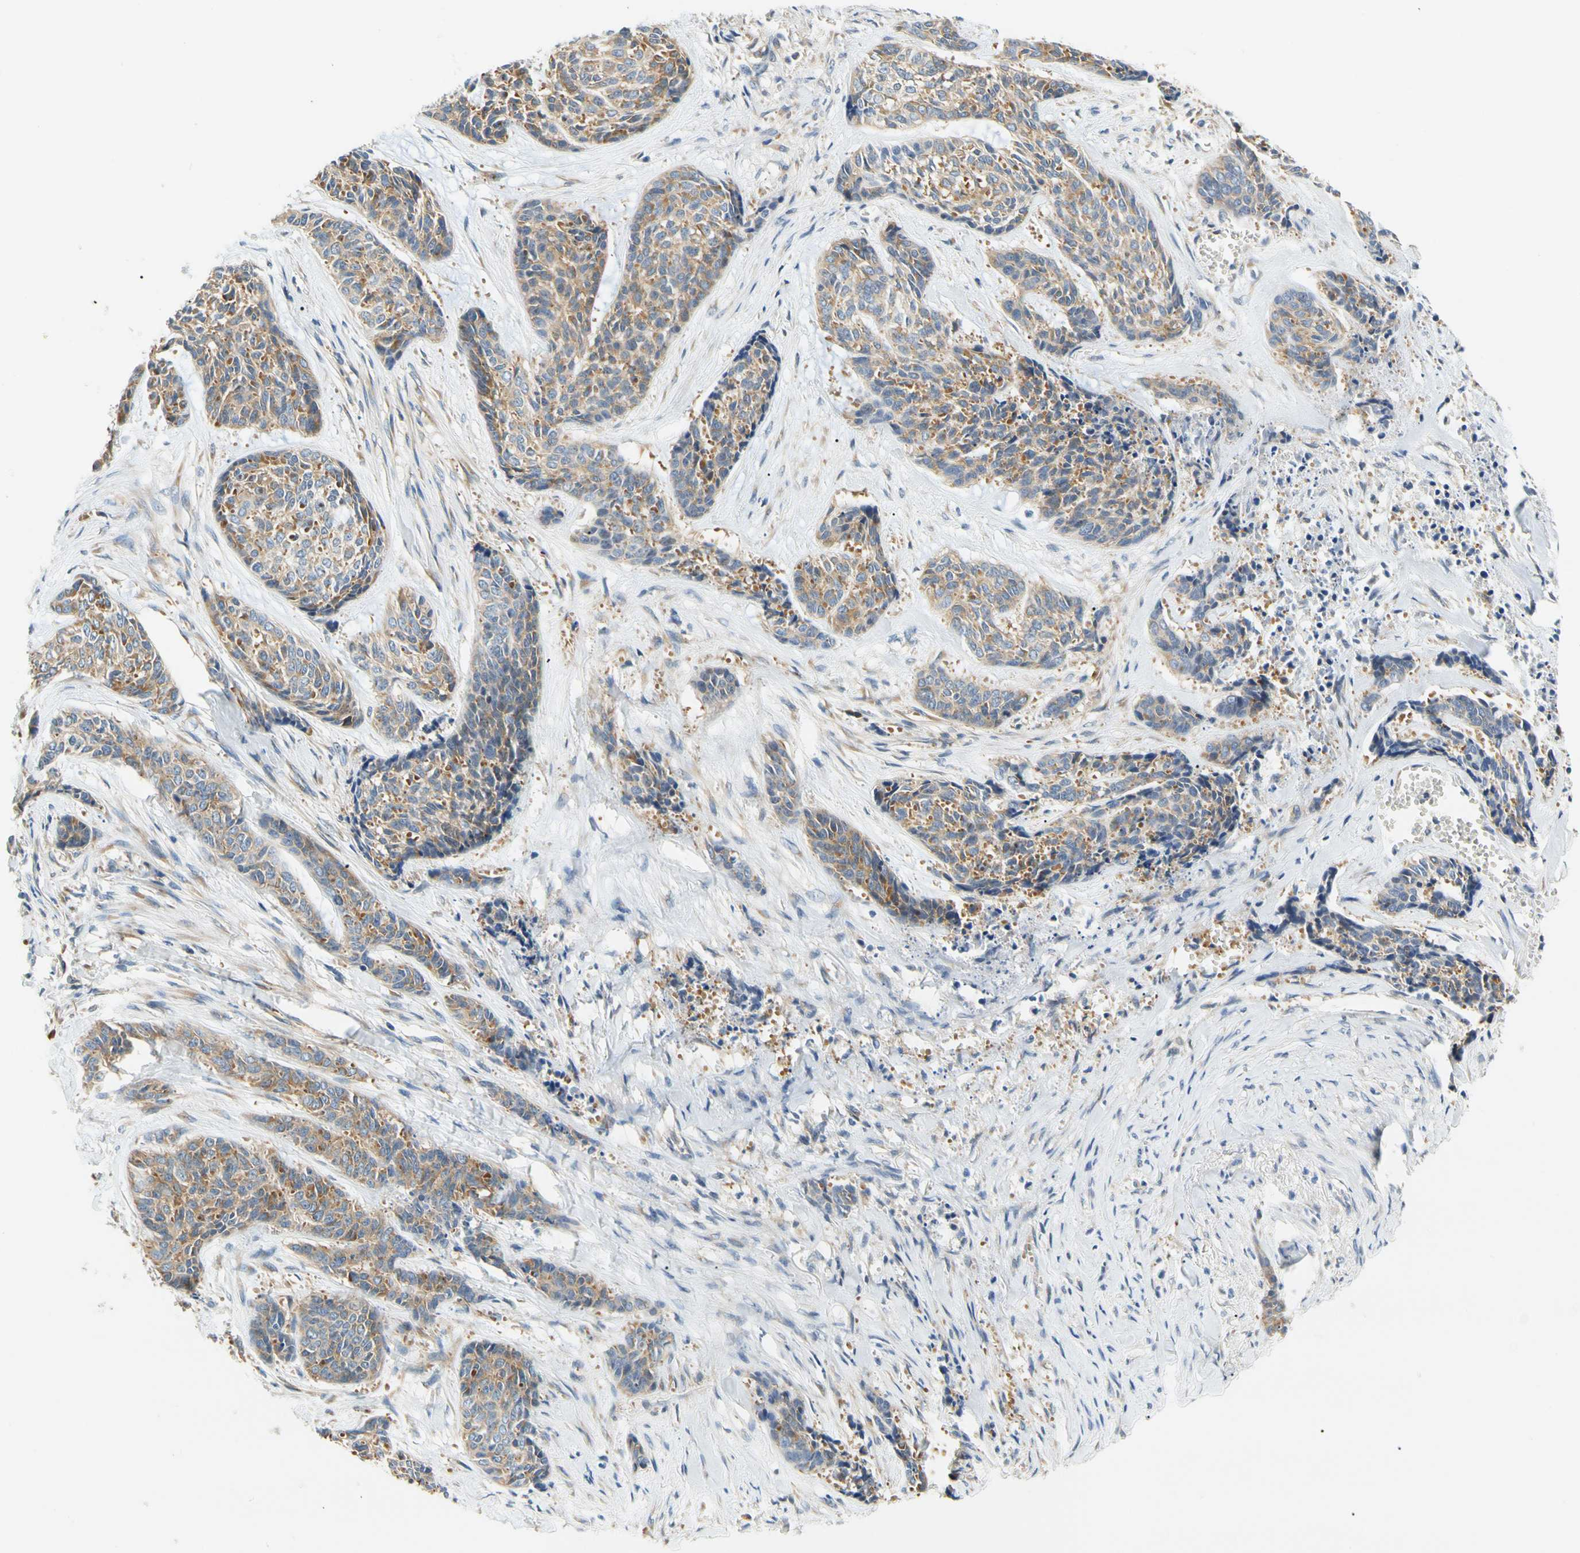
{"staining": {"intensity": "moderate", "quantity": ">75%", "location": "cytoplasmic/membranous"}, "tissue": "skin cancer", "cell_type": "Tumor cells", "image_type": "cancer", "snomed": [{"axis": "morphology", "description": "Basal cell carcinoma"}, {"axis": "topography", "description": "Skin"}], "caption": "Immunohistochemistry (IHC) (DAB) staining of human basal cell carcinoma (skin) displays moderate cytoplasmic/membranous protein staining in about >75% of tumor cells. (DAB (3,3'-diaminobenzidine) = brown stain, brightfield microscopy at high magnification).", "gene": "LRRC47", "patient": {"sex": "female", "age": 64}}